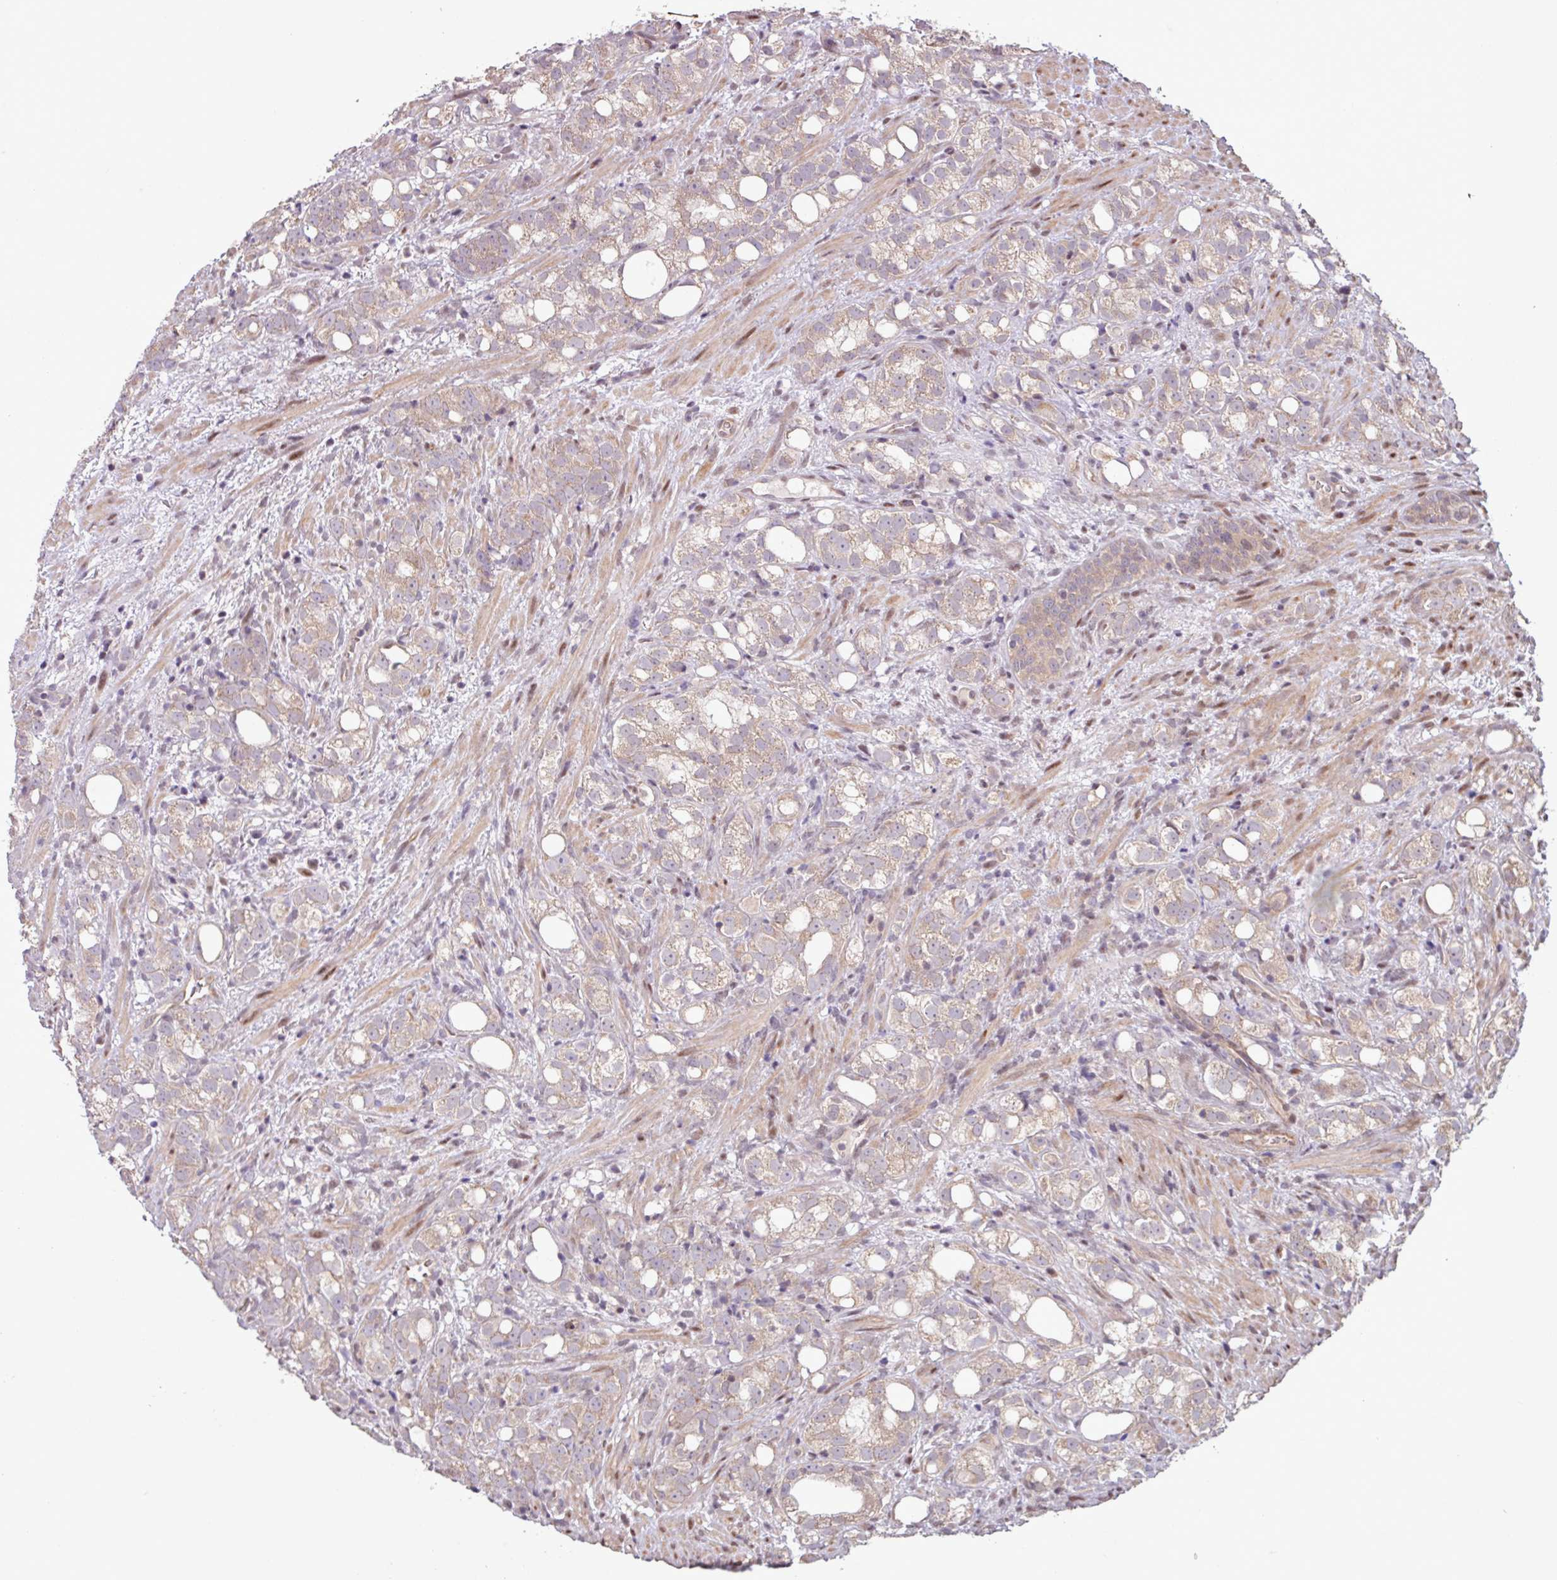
{"staining": {"intensity": "moderate", "quantity": "<25%", "location": "cytoplasmic/membranous"}, "tissue": "prostate cancer", "cell_type": "Tumor cells", "image_type": "cancer", "snomed": [{"axis": "morphology", "description": "Adenocarcinoma, High grade"}, {"axis": "topography", "description": "Prostate"}], "caption": "This is an image of immunohistochemistry (IHC) staining of prostate cancer (adenocarcinoma (high-grade)), which shows moderate positivity in the cytoplasmic/membranous of tumor cells.", "gene": "PDPR", "patient": {"sex": "male", "age": 82}}